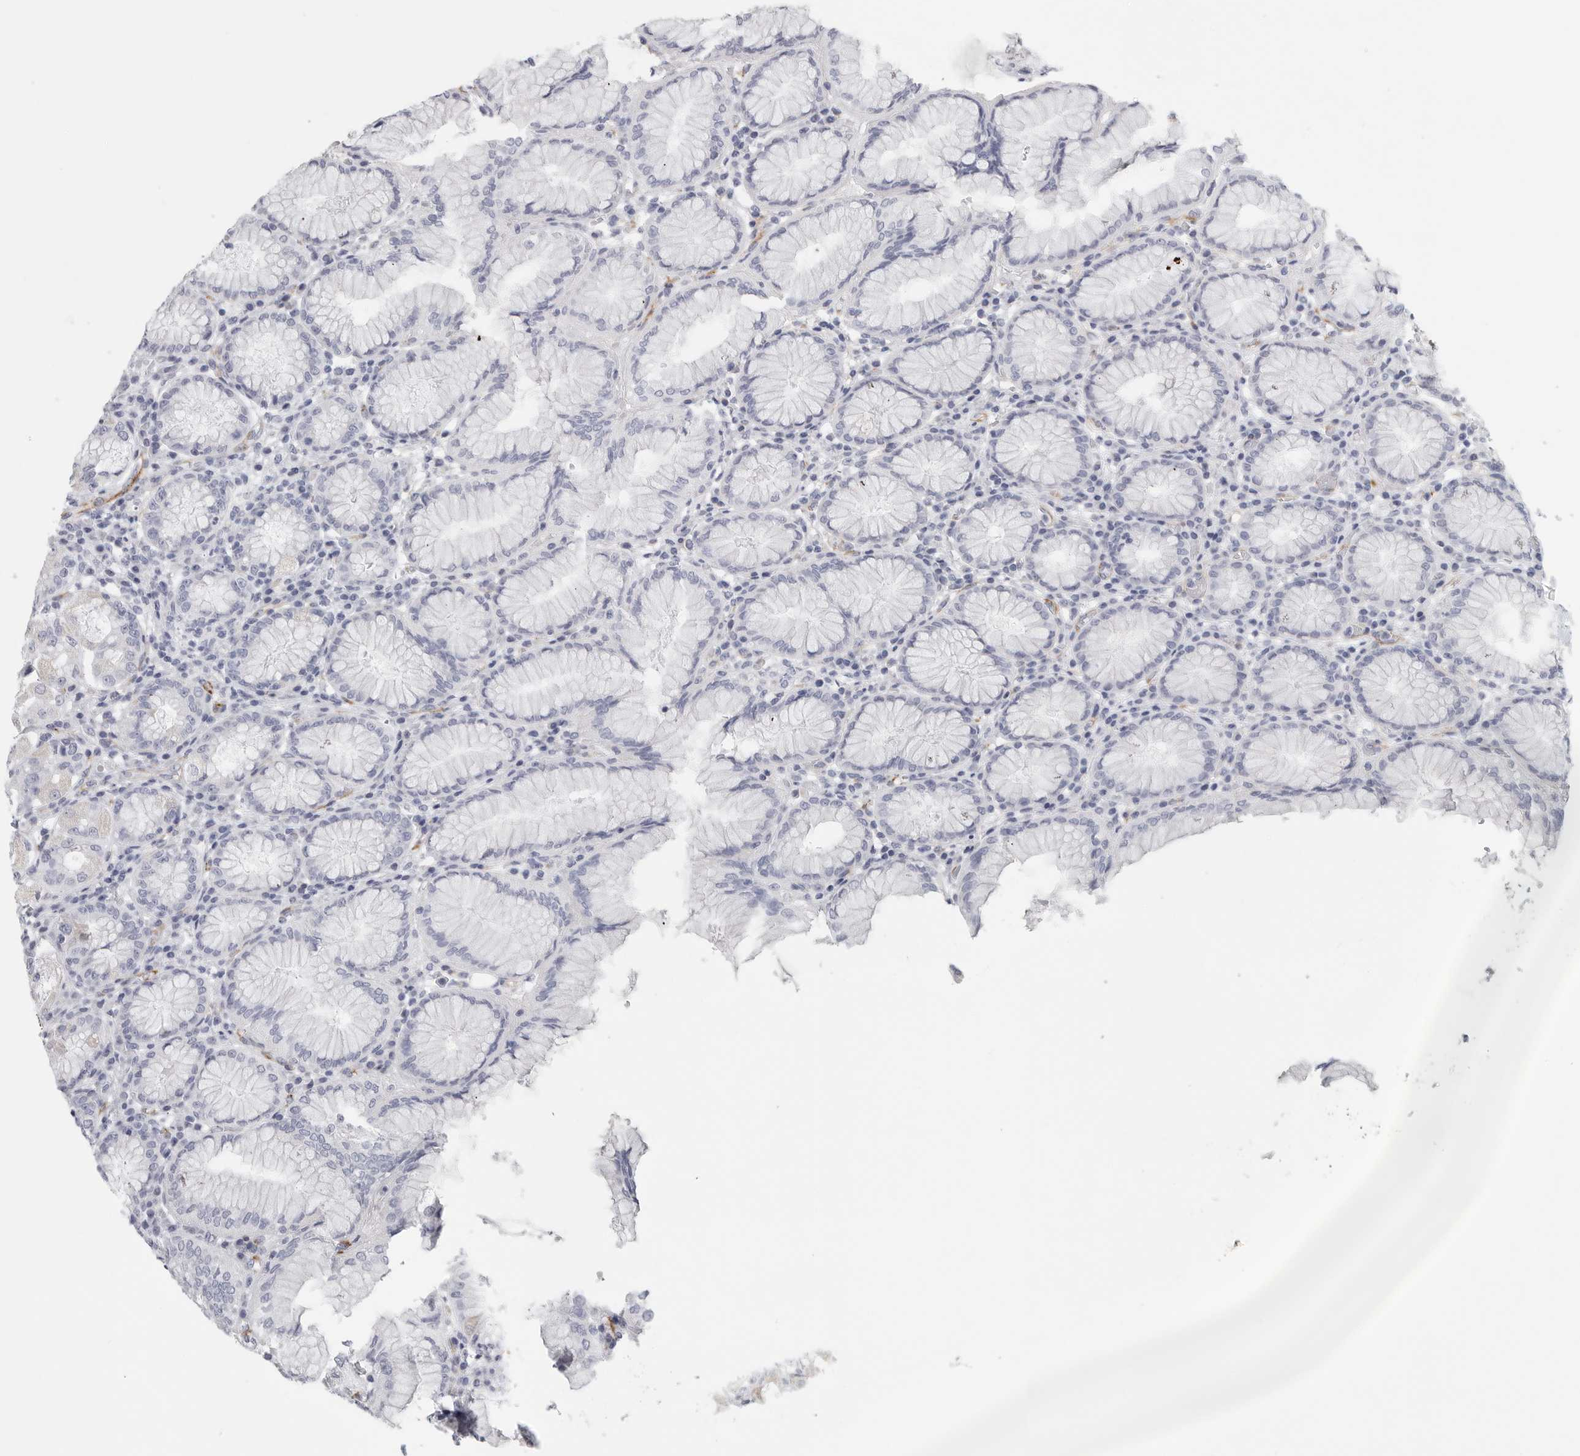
{"staining": {"intensity": "negative", "quantity": "none", "location": "none"}, "tissue": "stomach", "cell_type": "Glandular cells", "image_type": "normal", "snomed": [{"axis": "morphology", "description": "Normal tissue, NOS"}, {"axis": "topography", "description": "Stomach"}, {"axis": "topography", "description": "Stomach, lower"}], "caption": "This is an IHC histopathology image of unremarkable human stomach. There is no expression in glandular cells.", "gene": "TNR", "patient": {"sex": "female", "age": 56}}